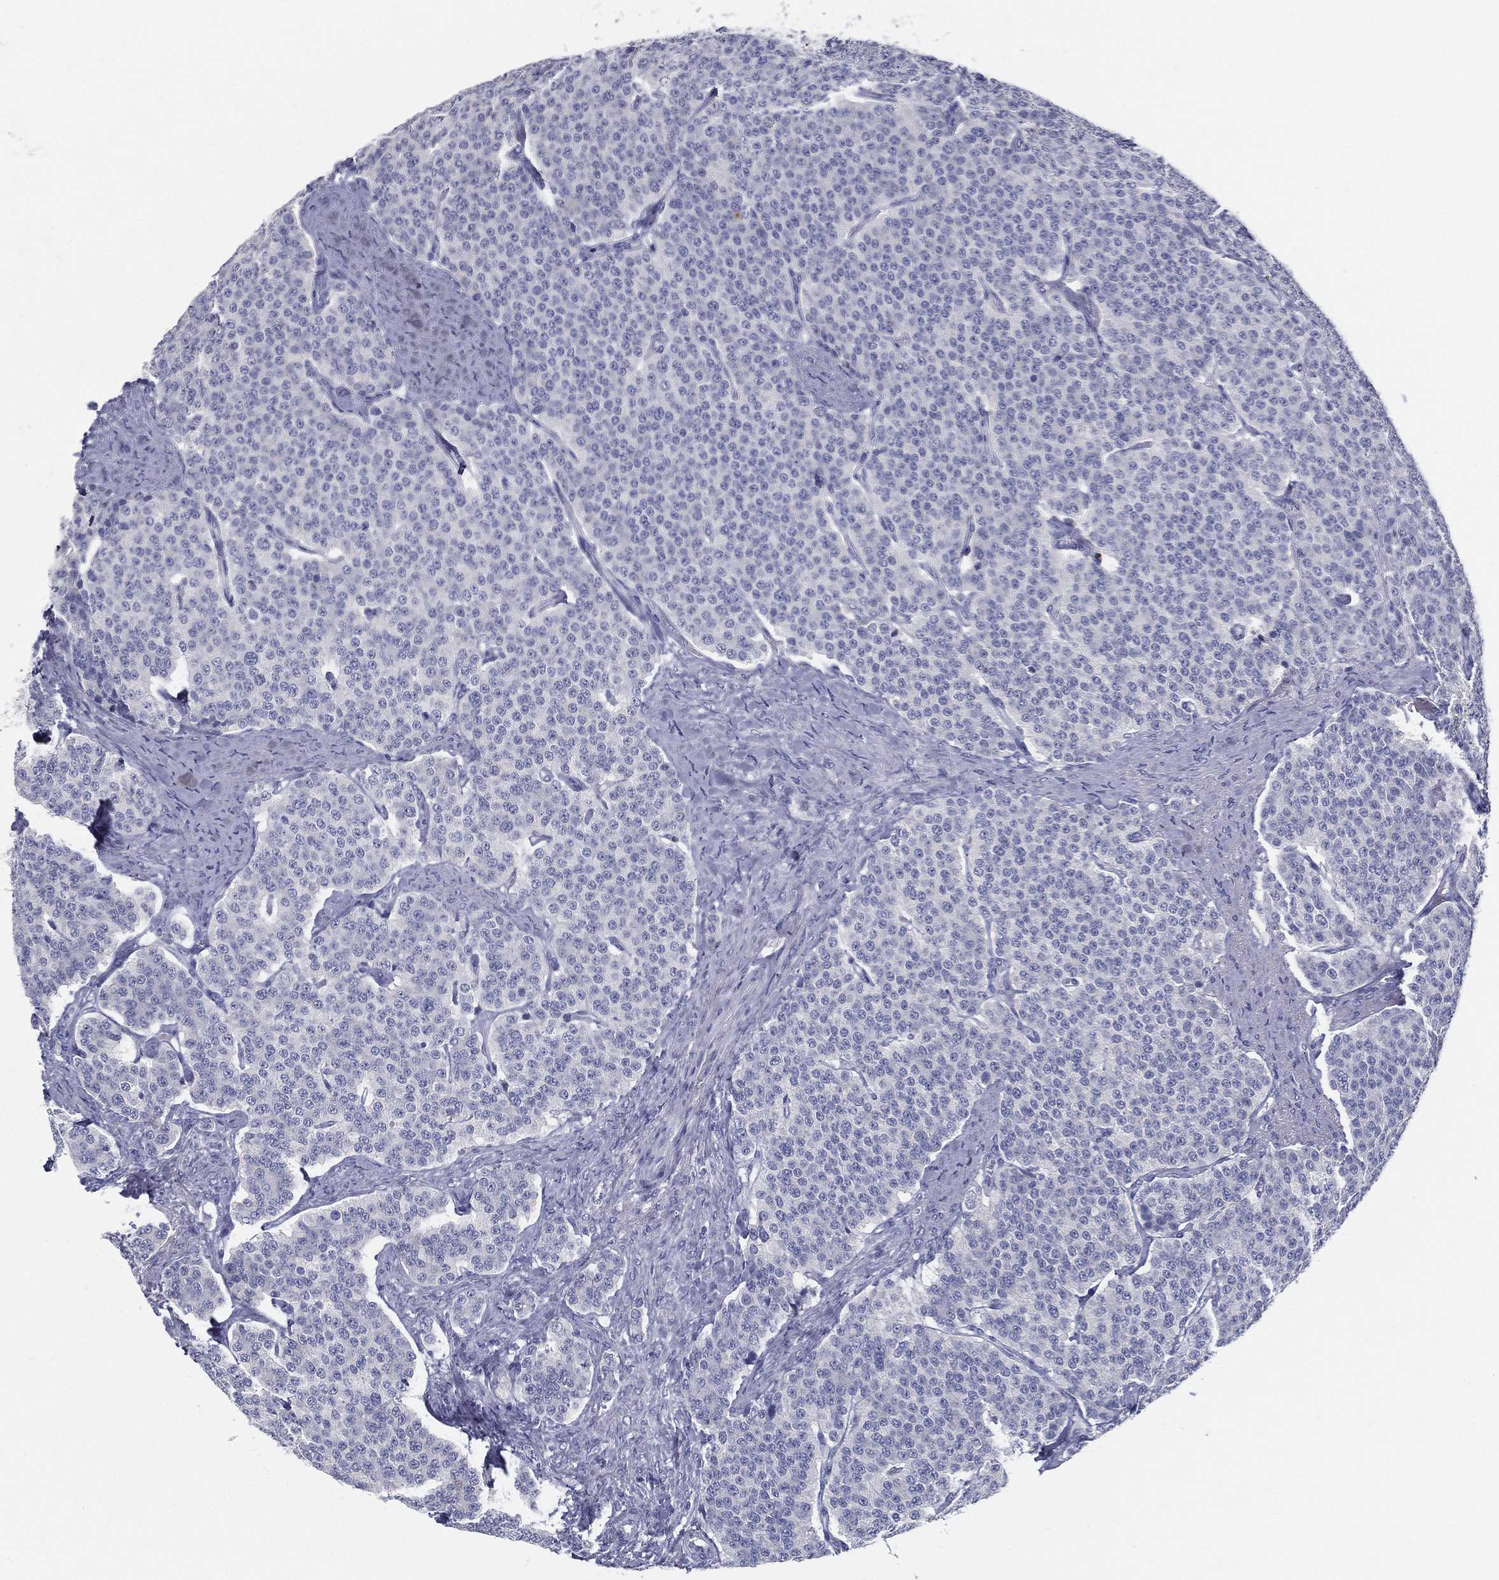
{"staining": {"intensity": "negative", "quantity": "none", "location": "none"}, "tissue": "carcinoid", "cell_type": "Tumor cells", "image_type": "cancer", "snomed": [{"axis": "morphology", "description": "Carcinoid, malignant, NOS"}, {"axis": "topography", "description": "Small intestine"}], "caption": "The immunohistochemistry histopathology image has no significant positivity in tumor cells of carcinoid (malignant) tissue. (Stains: DAB (3,3'-diaminobenzidine) immunohistochemistry (IHC) with hematoxylin counter stain, Microscopy: brightfield microscopy at high magnification).", "gene": "STS", "patient": {"sex": "female", "age": 58}}